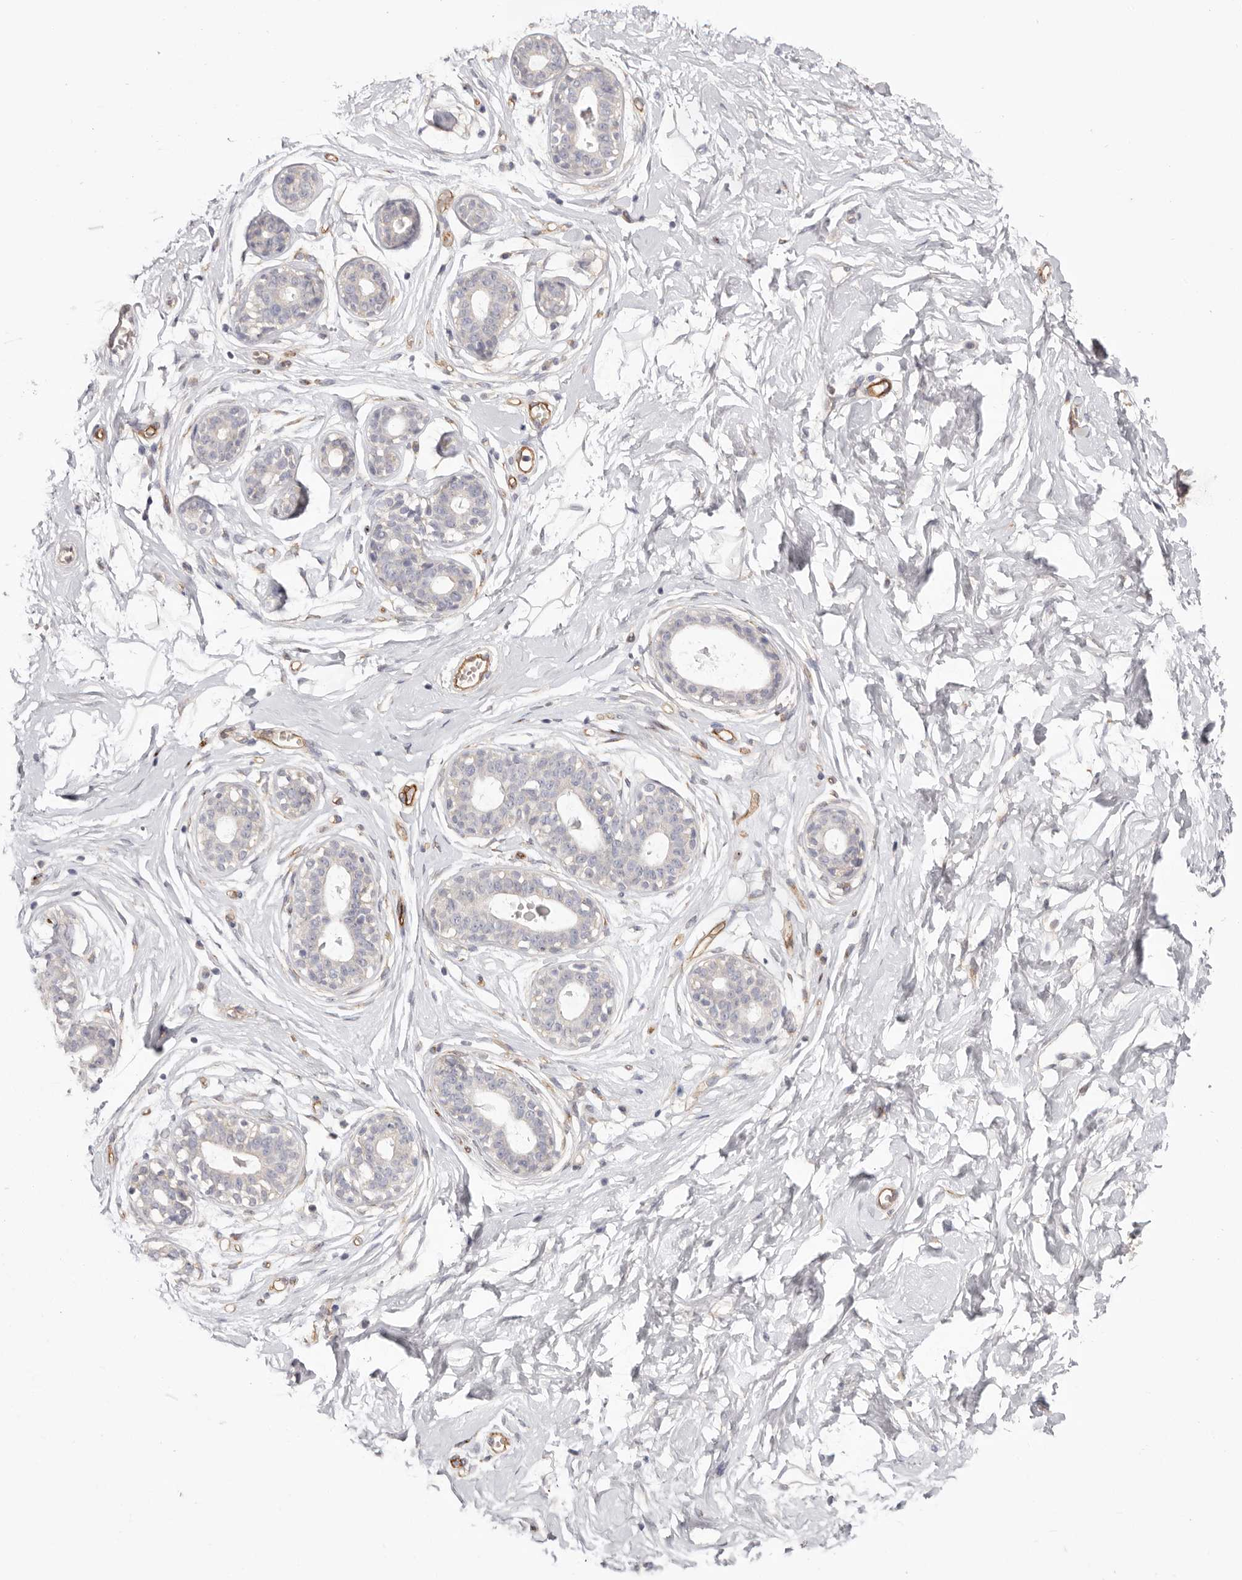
{"staining": {"intensity": "negative", "quantity": "none", "location": "none"}, "tissue": "breast", "cell_type": "Adipocytes", "image_type": "normal", "snomed": [{"axis": "morphology", "description": "Normal tissue, NOS"}, {"axis": "morphology", "description": "Adenoma, NOS"}, {"axis": "topography", "description": "Breast"}], "caption": "High power microscopy image of an IHC histopathology image of benign breast, revealing no significant positivity in adipocytes. (Stains: DAB (3,3'-diaminobenzidine) immunohistochemistry (IHC) with hematoxylin counter stain, Microscopy: brightfield microscopy at high magnification).", "gene": "LRRC66", "patient": {"sex": "female", "age": 23}}